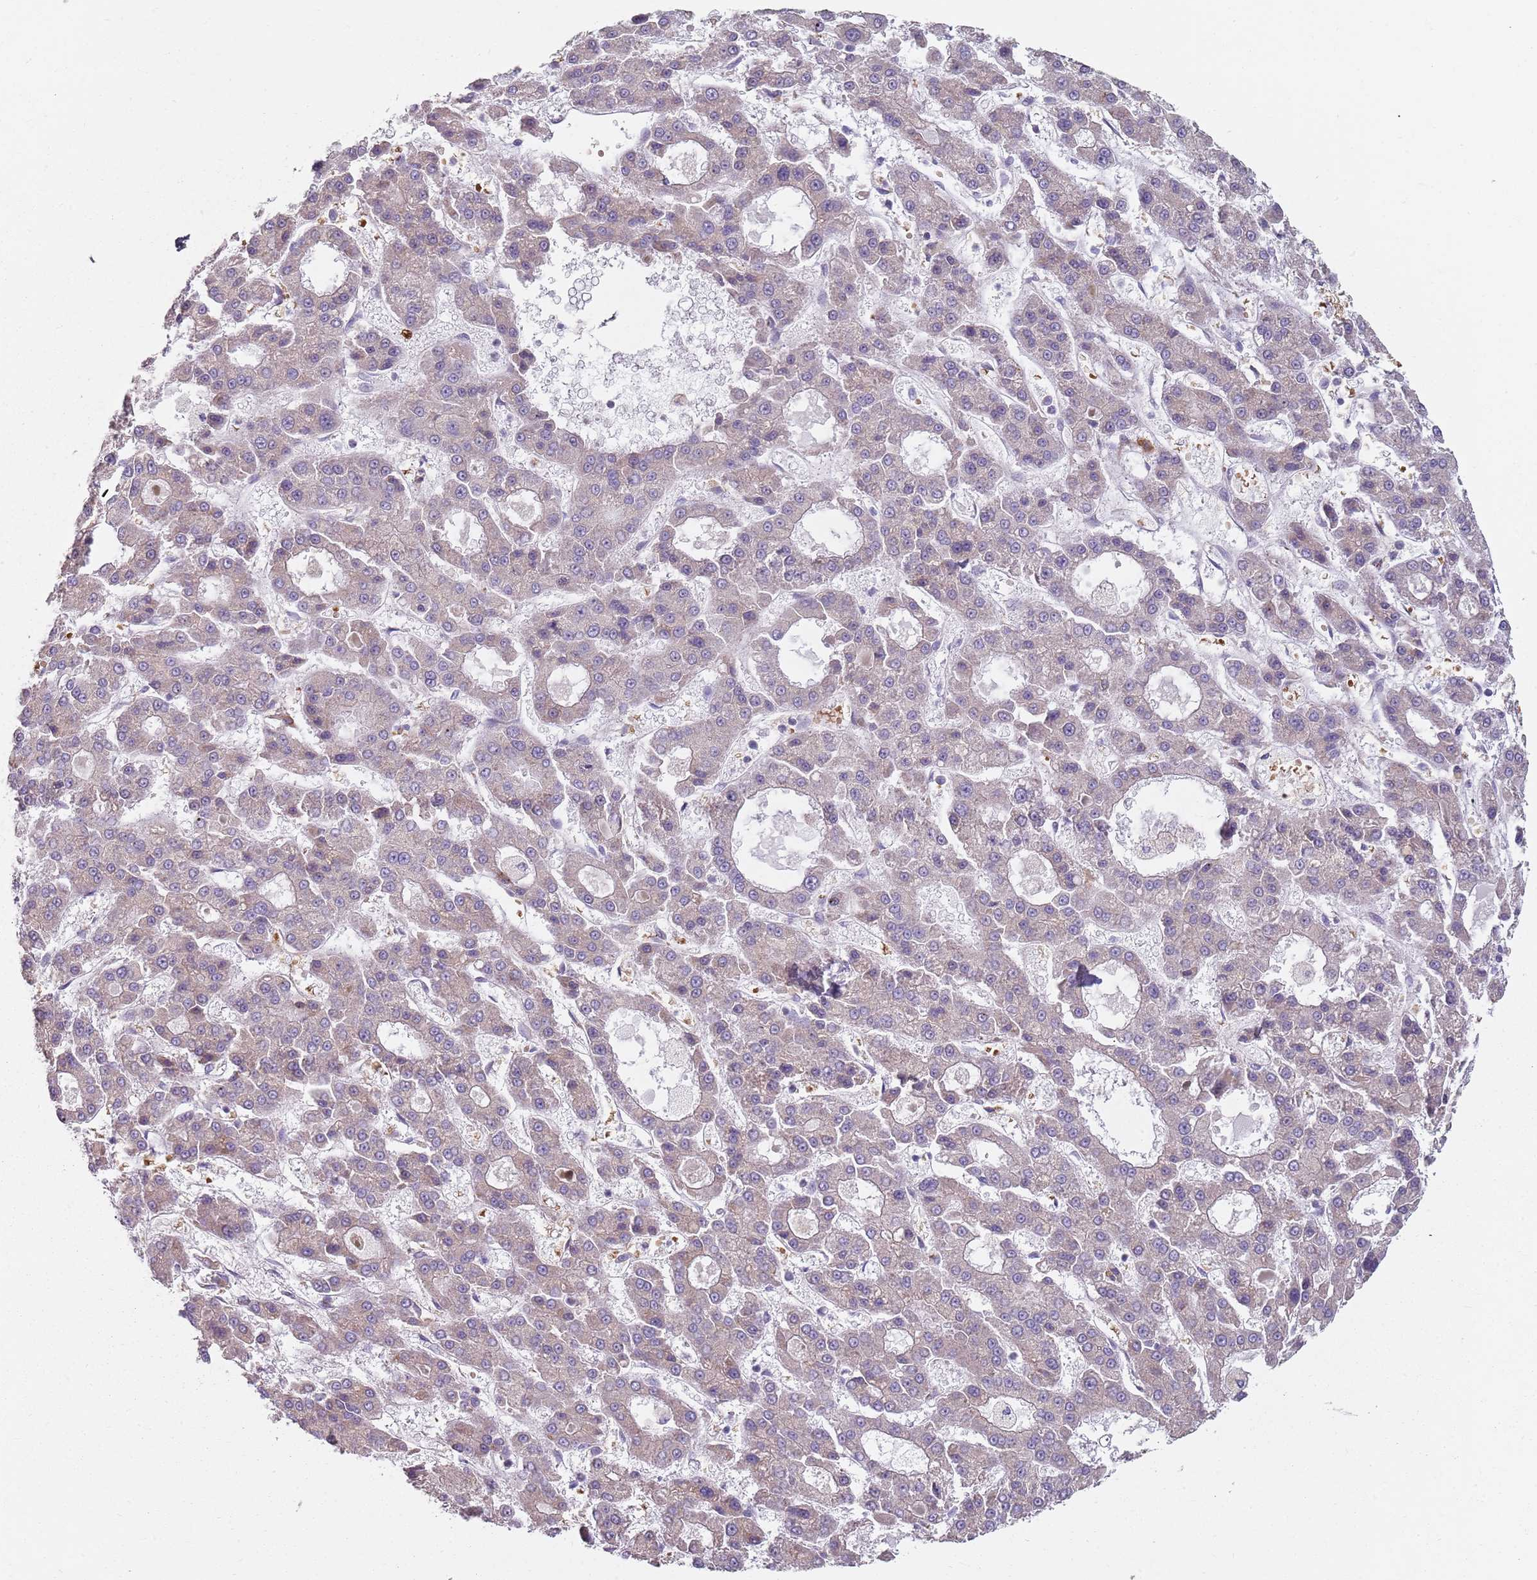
{"staining": {"intensity": "weak", "quantity": "<25%", "location": "cytoplasmic/membranous"}, "tissue": "liver cancer", "cell_type": "Tumor cells", "image_type": "cancer", "snomed": [{"axis": "morphology", "description": "Carcinoma, Hepatocellular, NOS"}, {"axis": "topography", "description": "Liver"}], "caption": "Immunohistochemistry (IHC) of human liver cancer exhibits no staining in tumor cells.", "gene": "SPATA2", "patient": {"sex": "male", "age": 70}}